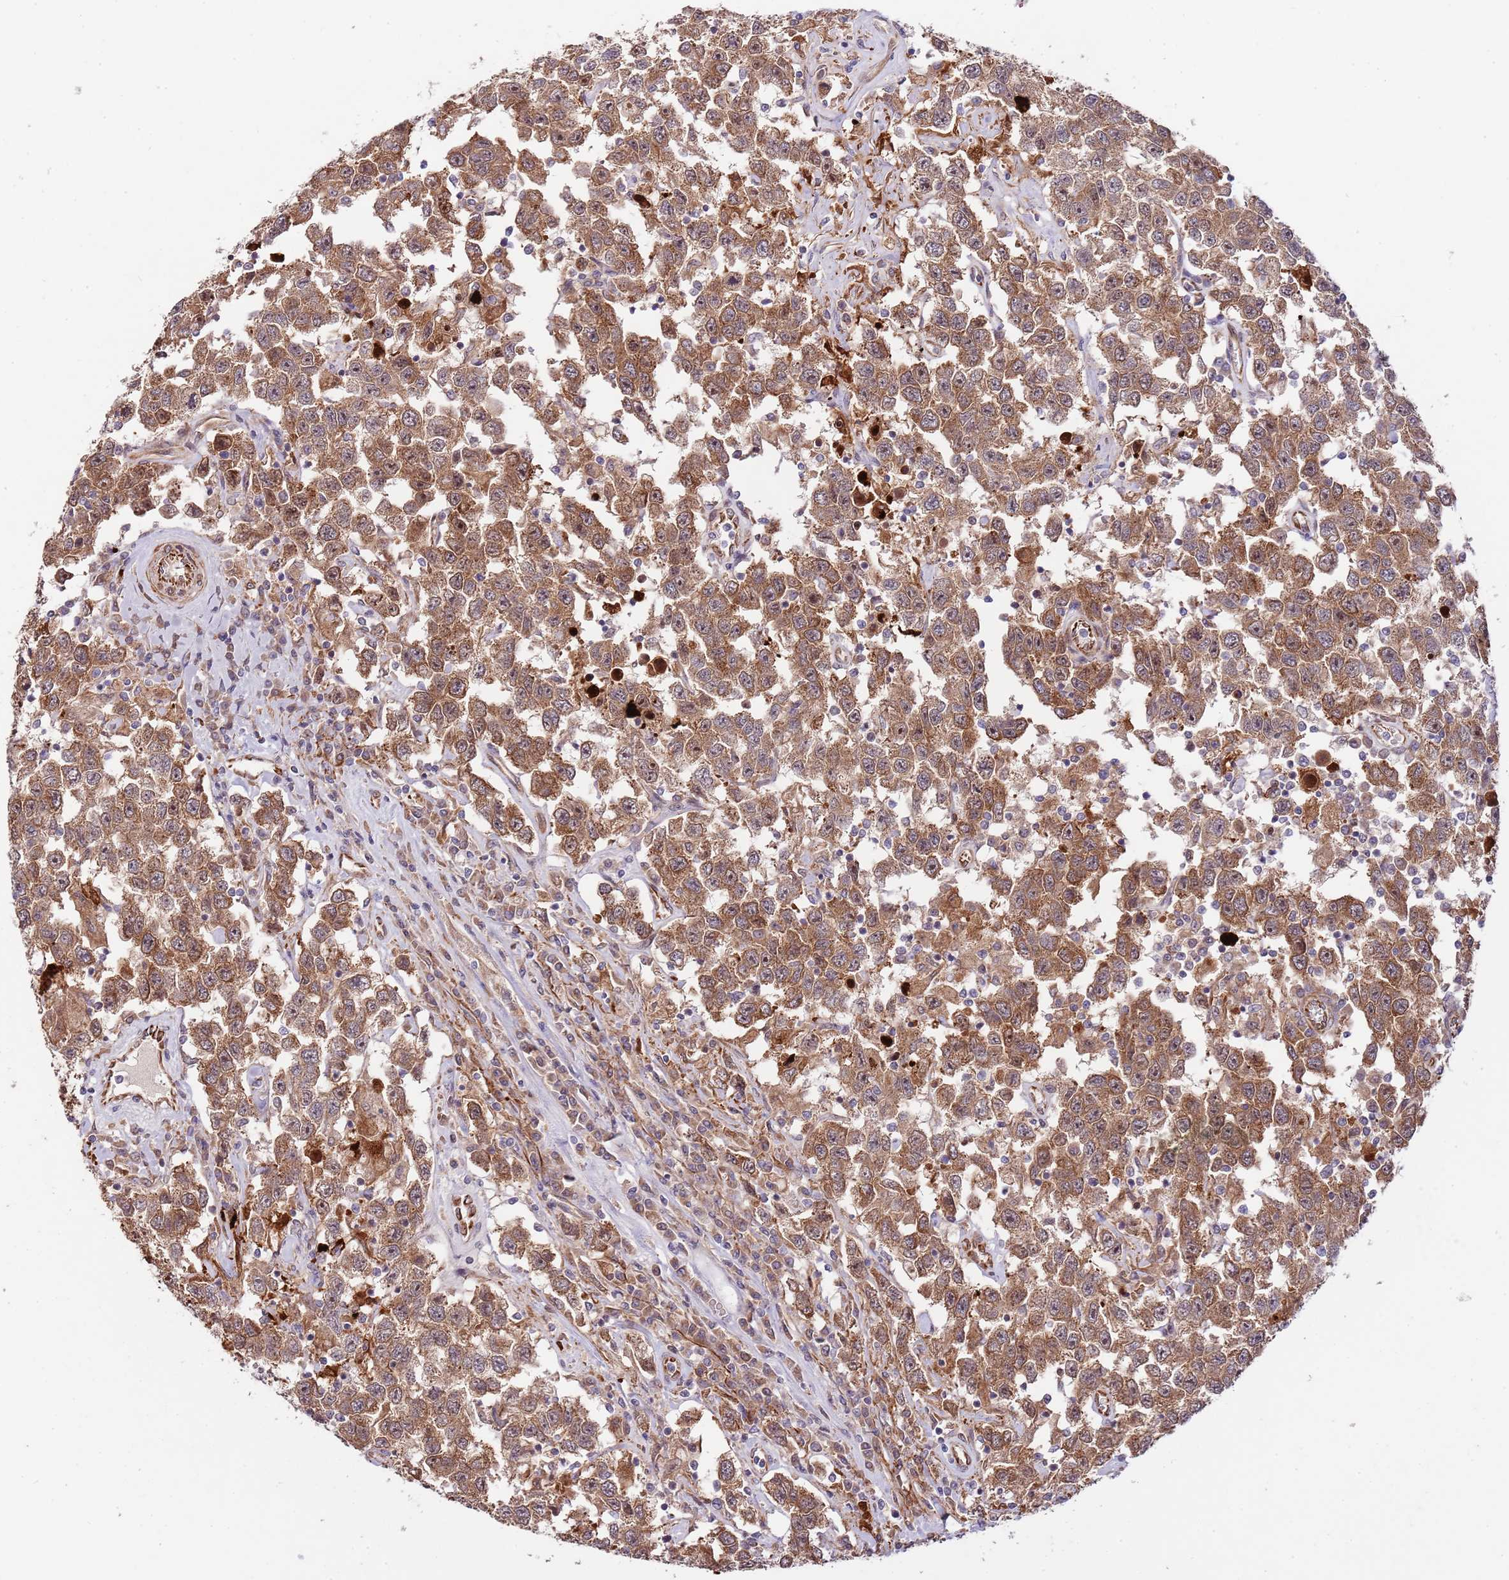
{"staining": {"intensity": "moderate", "quantity": ">75%", "location": "cytoplasmic/membranous"}, "tissue": "testis cancer", "cell_type": "Tumor cells", "image_type": "cancer", "snomed": [{"axis": "morphology", "description": "Seminoma, NOS"}, {"axis": "topography", "description": "Testis"}], "caption": "The histopathology image shows staining of testis cancer, revealing moderate cytoplasmic/membranous protein expression (brown color) within tumor cells. The staining was performed using DAB (3,3'-diaminobenzidine) to visualize the protein expression in brown, while the nuclei were stained in blue with hematoxylin (Magnification: 20x).", "gene": "NEK3", "patient": {"sex": "male", "age": 41}}